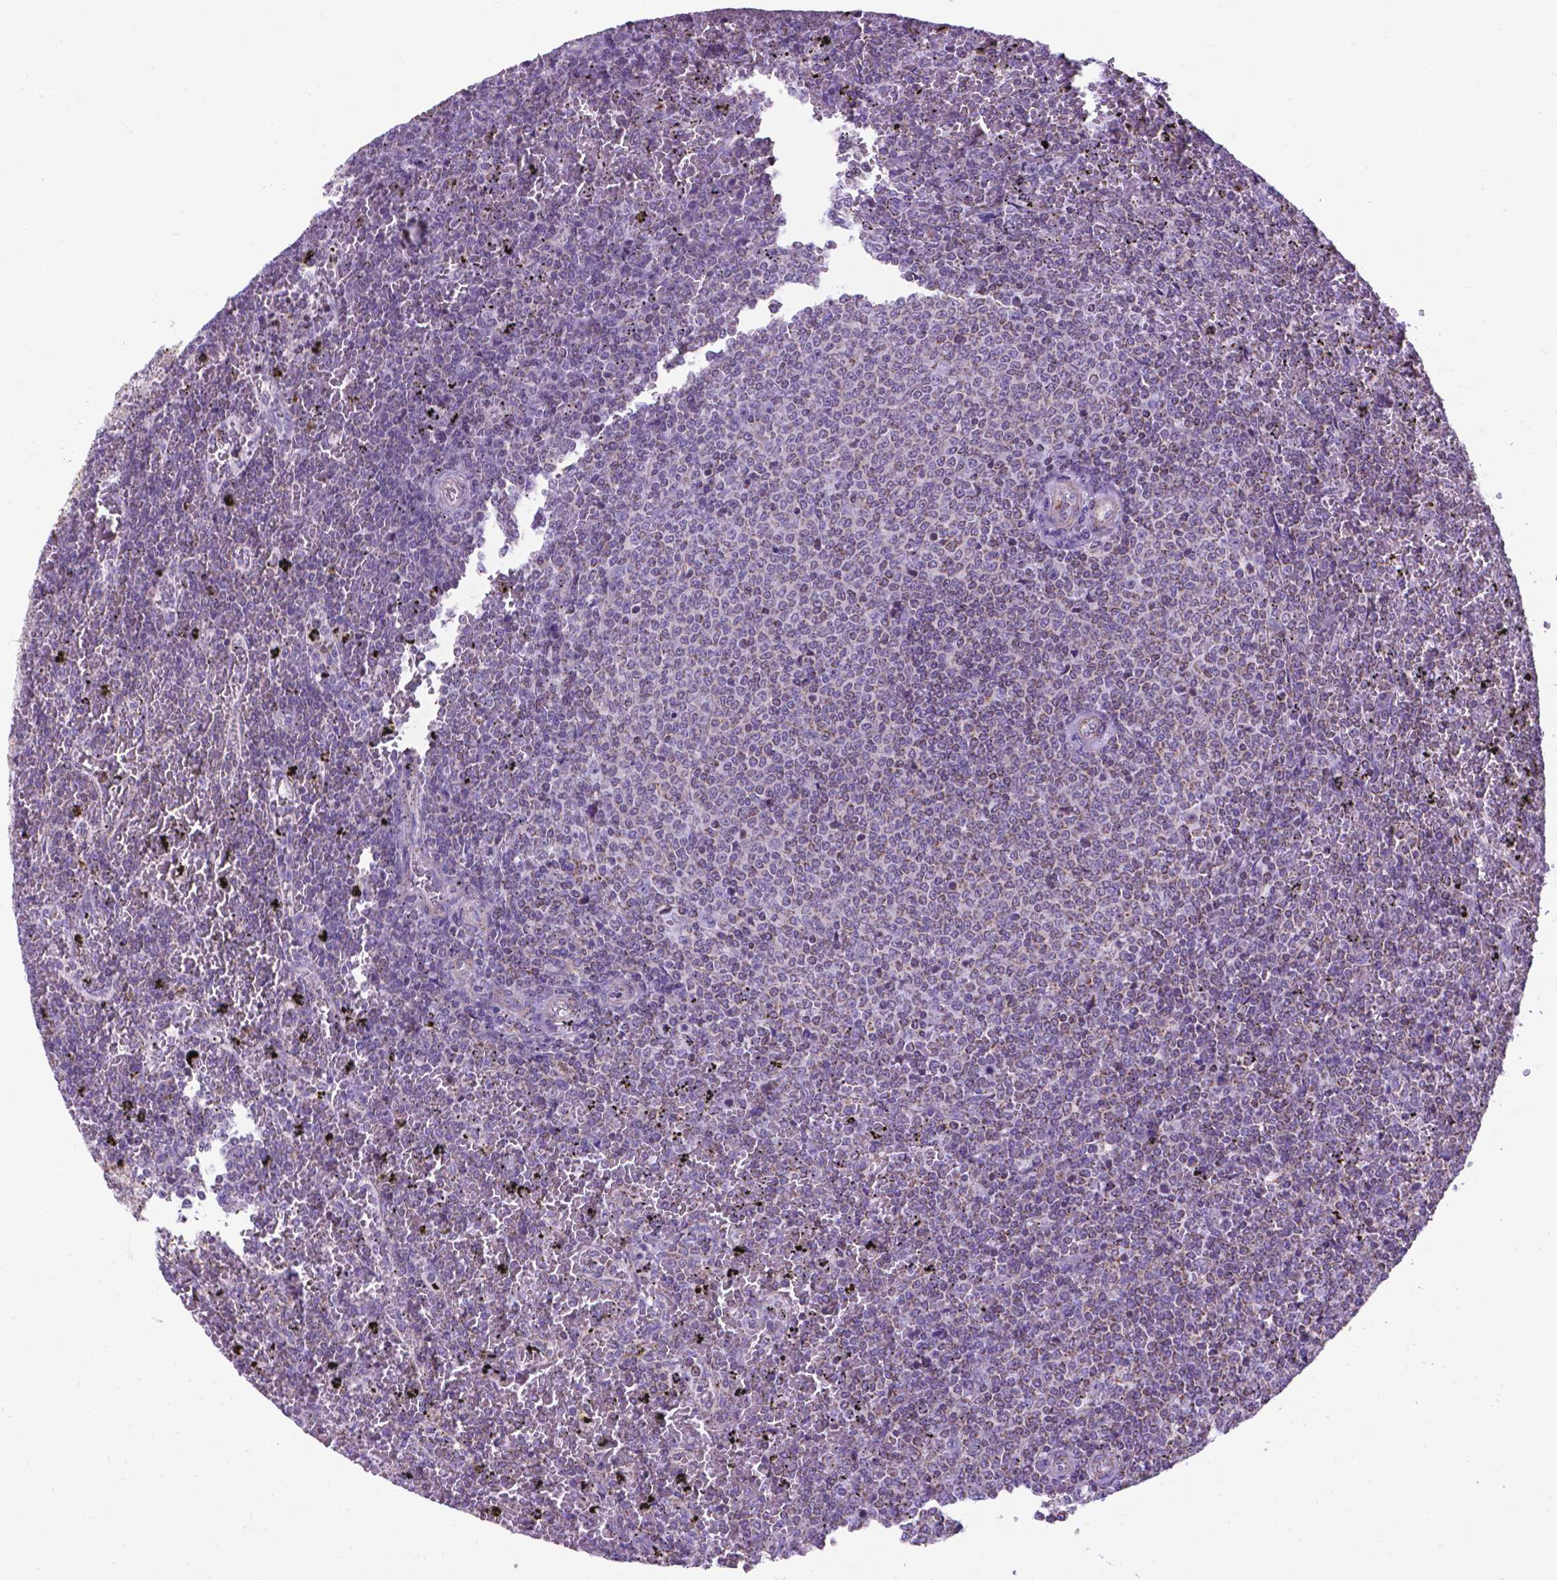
{"staining": {"intensity": "negative", "quantity": "none", "location": "none"}, "tissue": "lymphoma", "cell_type": "Tumor cells", "image_type": "cancer", "snomed": [{"axis": "morphology", "description": "Malignant lymphoma, non-Hodgkin's type, Low grade"}, {"axis": "topography", "description": "Spleen"}], "caption": "The micrograph shows no staining of tumor cells in lymphoma.", "gene": "POU3F3", "patient": {"sex": "female", "age": 77}}